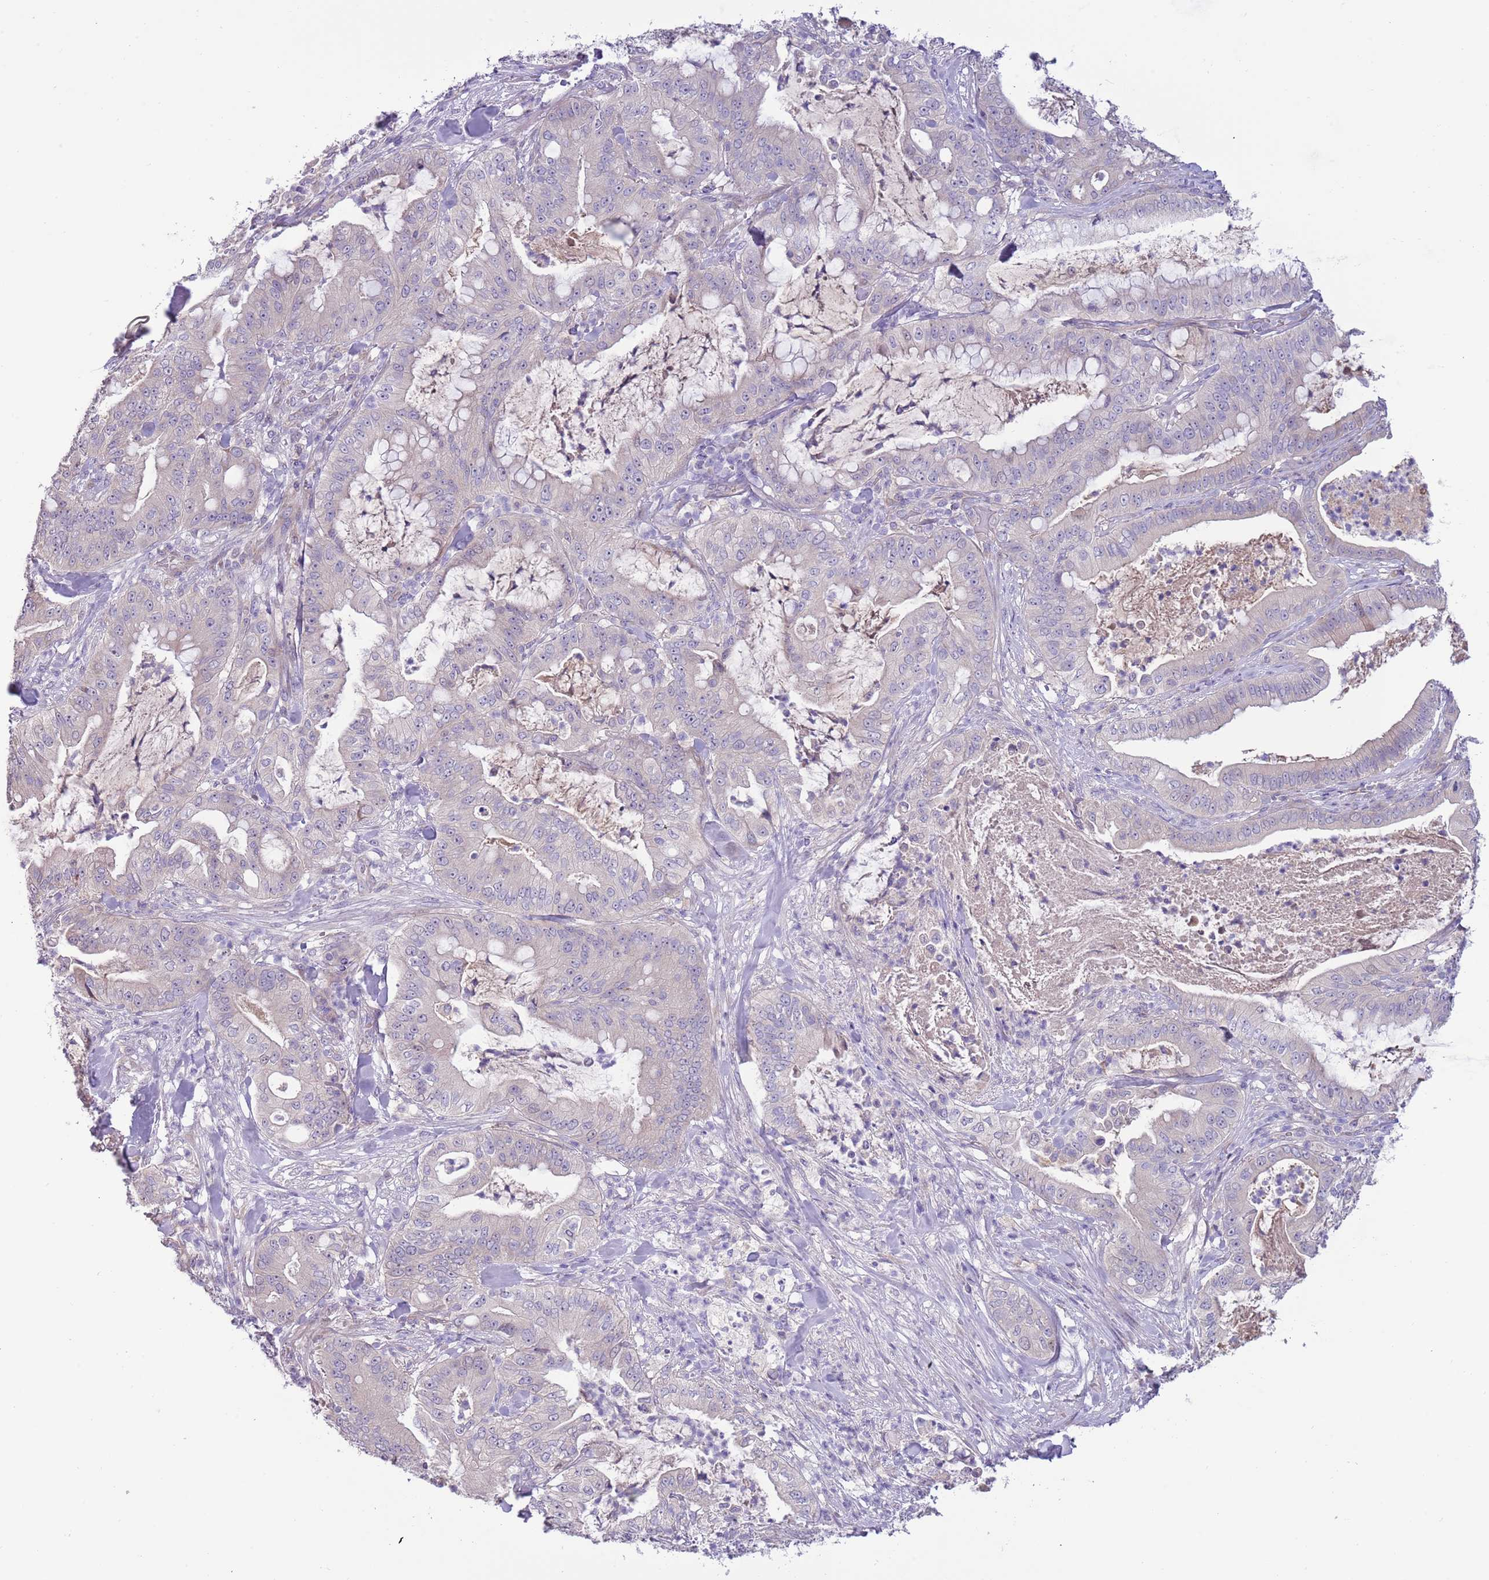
{"staining": {"intensity": "negative", "quantity": "none", "location": "none"}, "tissue": "pancreatic cancer", "cell_type": "Tumor cells", "image_type": "cancer", "snomed": [{"axis": "morphology", "description": "Adenocarcinoma, NOS"}, {"axis": "topography", "description": "Pancreas"}], "caption": "Image shows no protein positivity in tumor cells of pancreatic adenocarcinoma tissue. The staining is performed using DAB brown chromogen with nuclei counter-stained in using hematoxylin.", "gene": "CABYR", "patient": {"sex": "male", "age": 71}}